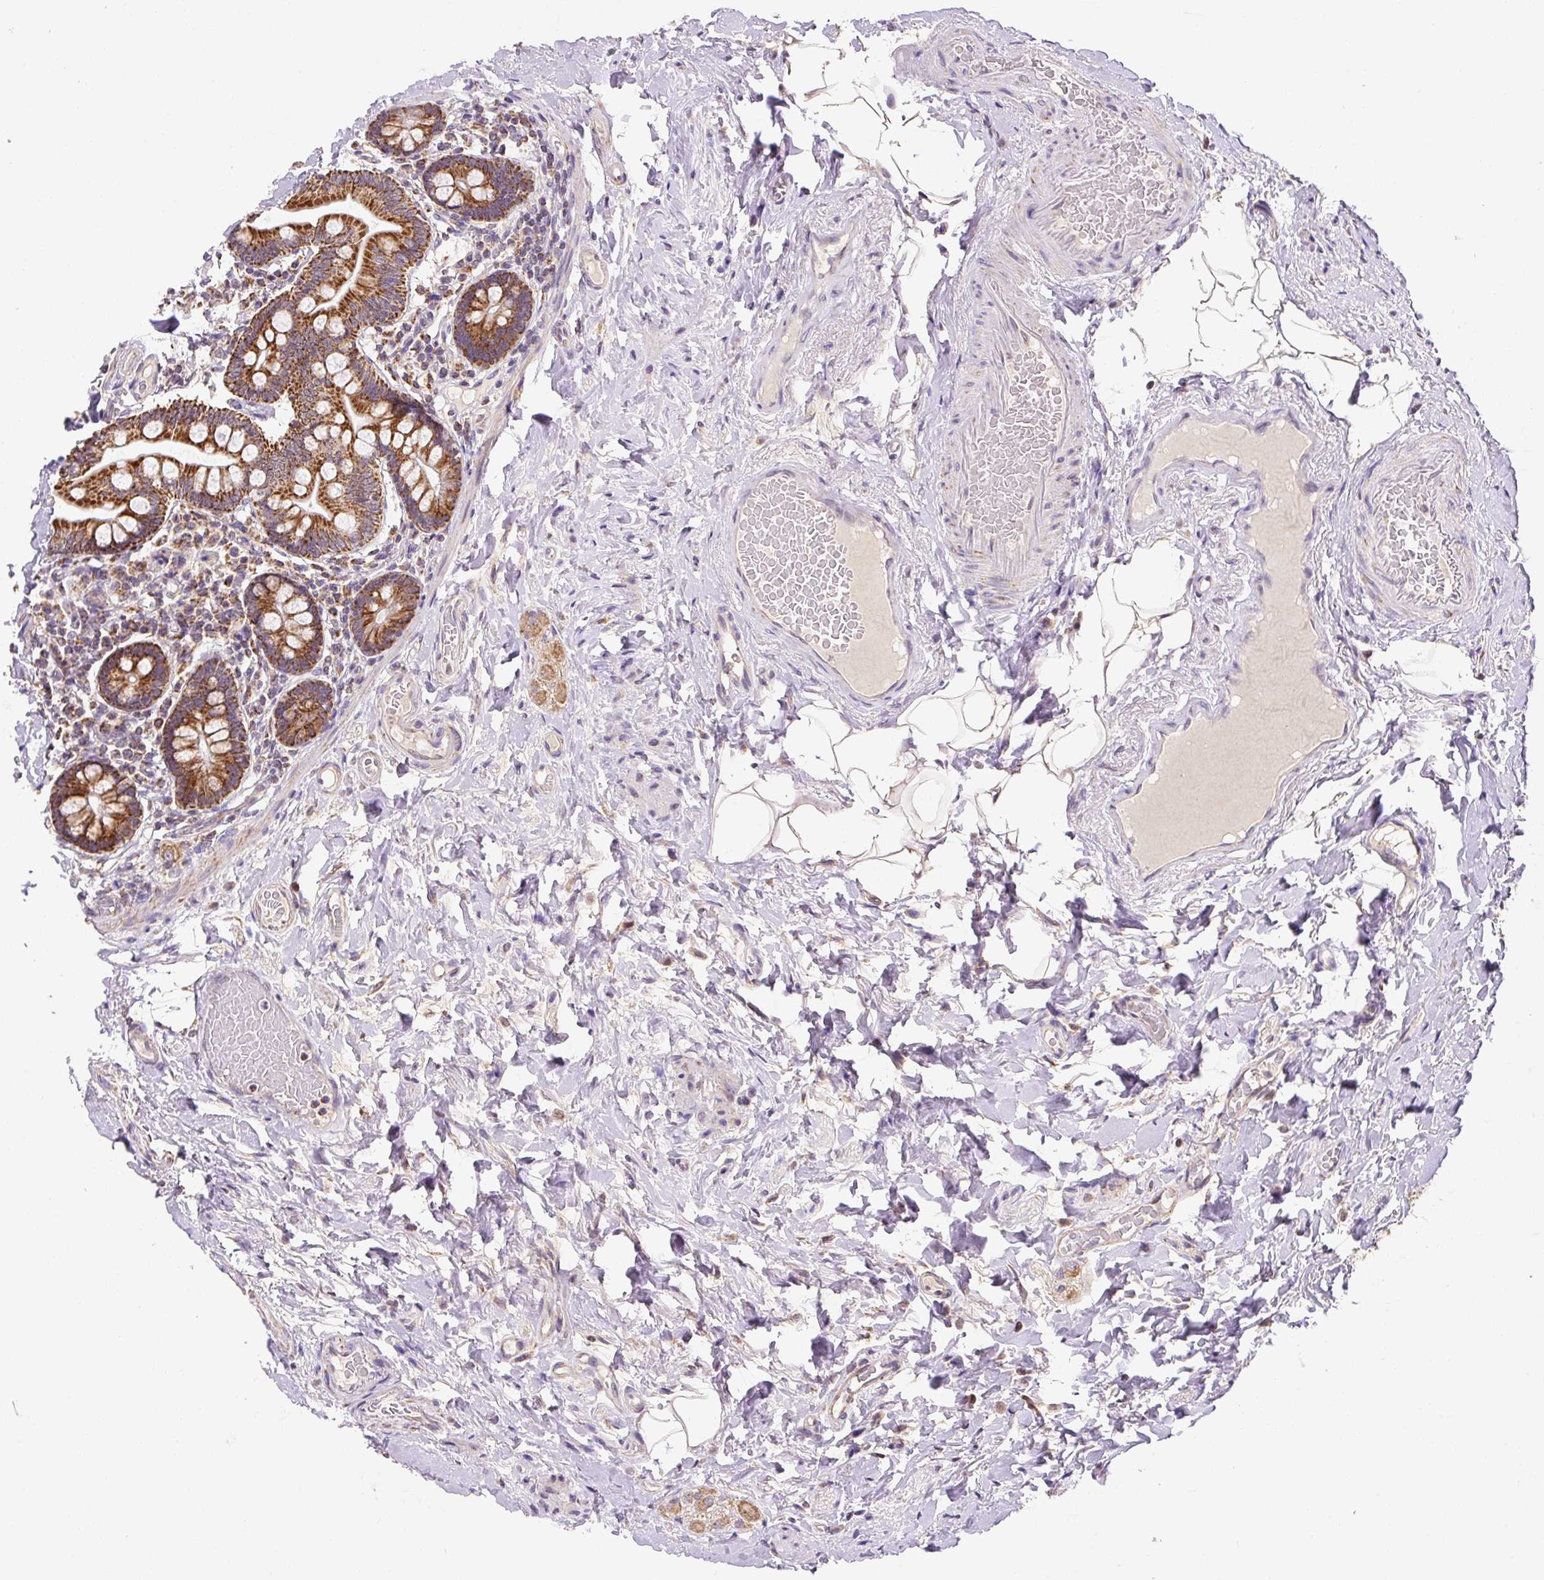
{"staining": {"intensity": "strong", "quantity": ">75%", "location": "cytoplasmic/membranous"}, "tissue": "small intestine", "cell_type": "Glandular cells", "image_type": "normal", "snomed": [{"axis": "morphology", "description": "Normal tissue, NOS"}, {"axis": "topography", "description": "Small intestine"}], "caption": "A histopathology image of human small intestine stained for a protein reveals strong cytoplasmic/membranous brown staining in glandular cells. Nuclei are stained in blue.", "gene": "MFSD9", "patient": {"sex": "female", "age": 64}}